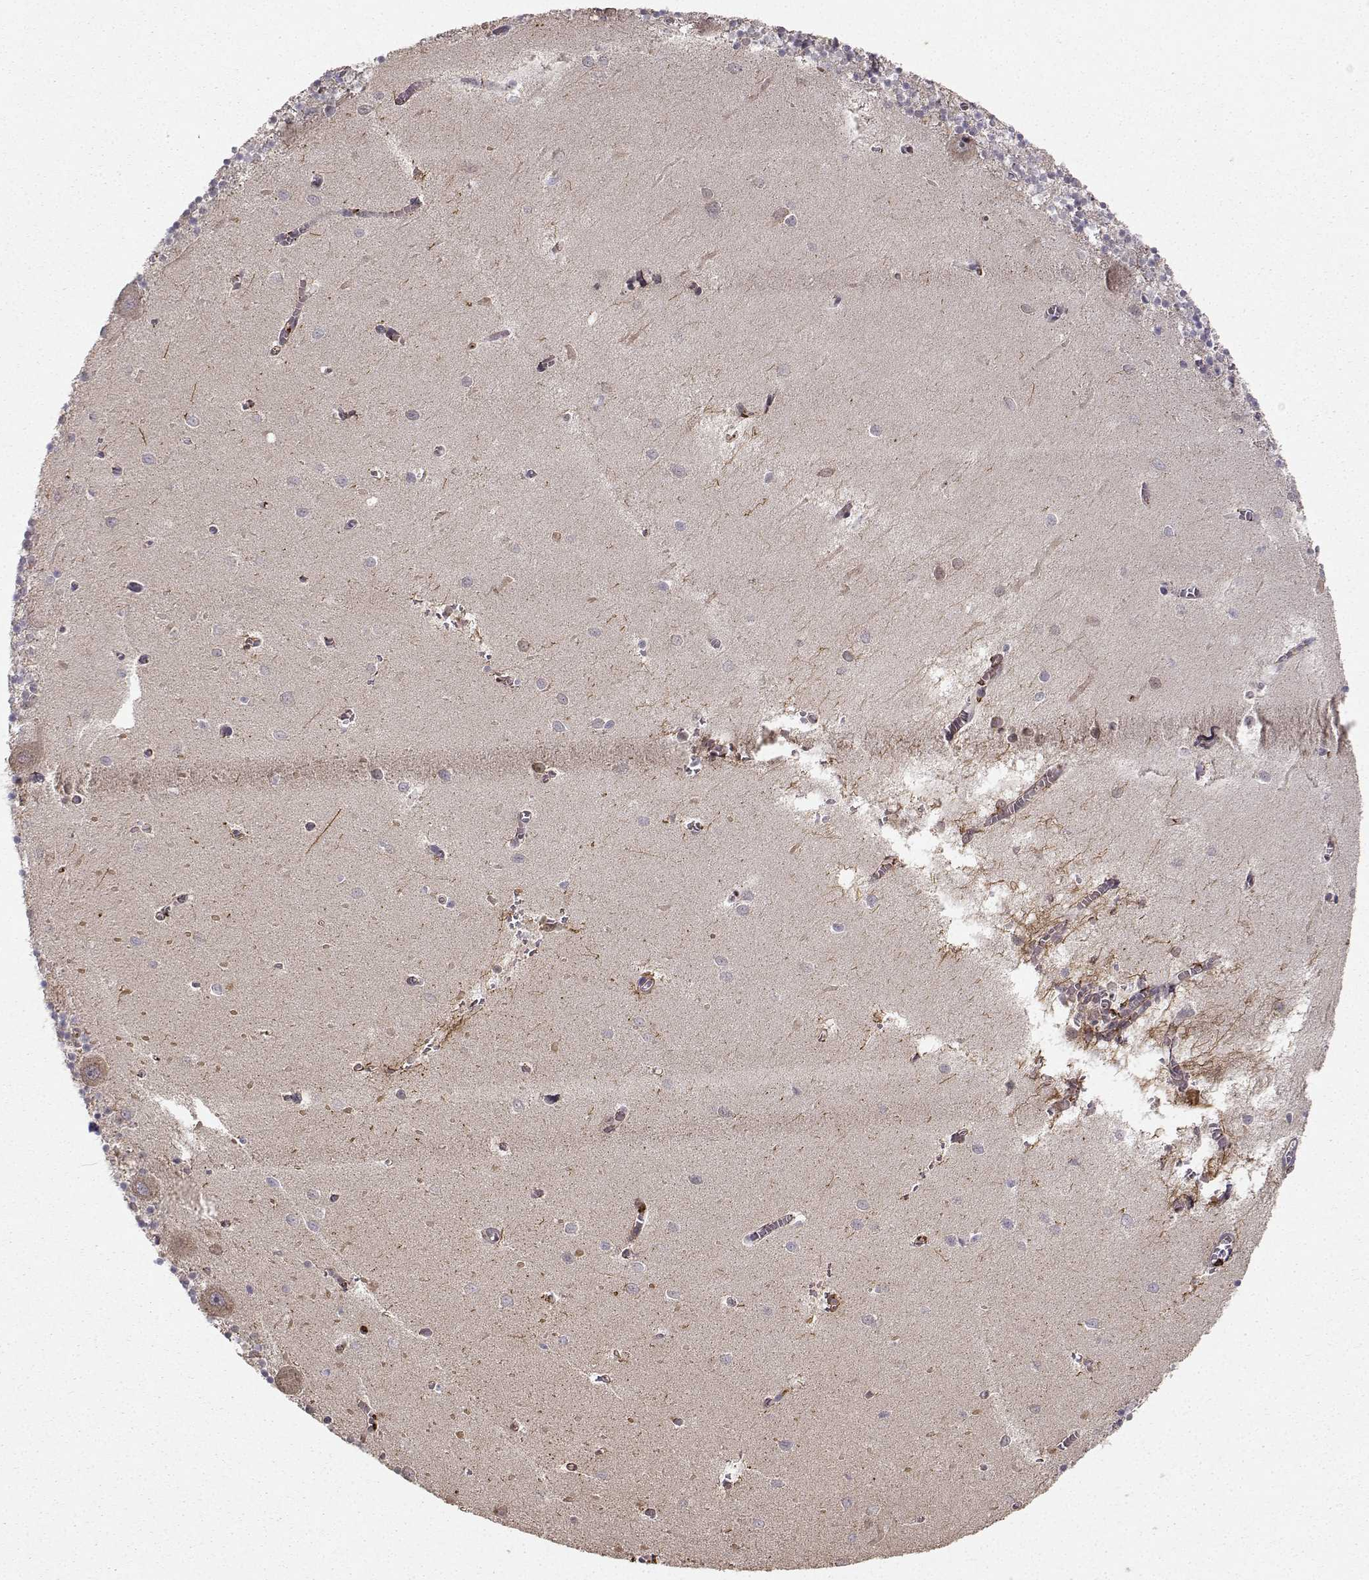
{"staining": {"intensity": "negative", "quantity": "none", "location": "none"}, "tissue": "cerebellum", "cell_type": "Cells in granular layer", "image_type": "normal", "snomed": [{"axis": "morphology", "description": "Normal tissue, NOS"}, {"axis": "topography", "description": "Cerebellum"}], "caption": "There is no significant expression in cells in granular layer of cerebellum. Nuclei are stained in blue.", "gene": "WNT6", "patient": {"sex": "female", "age": 64}}